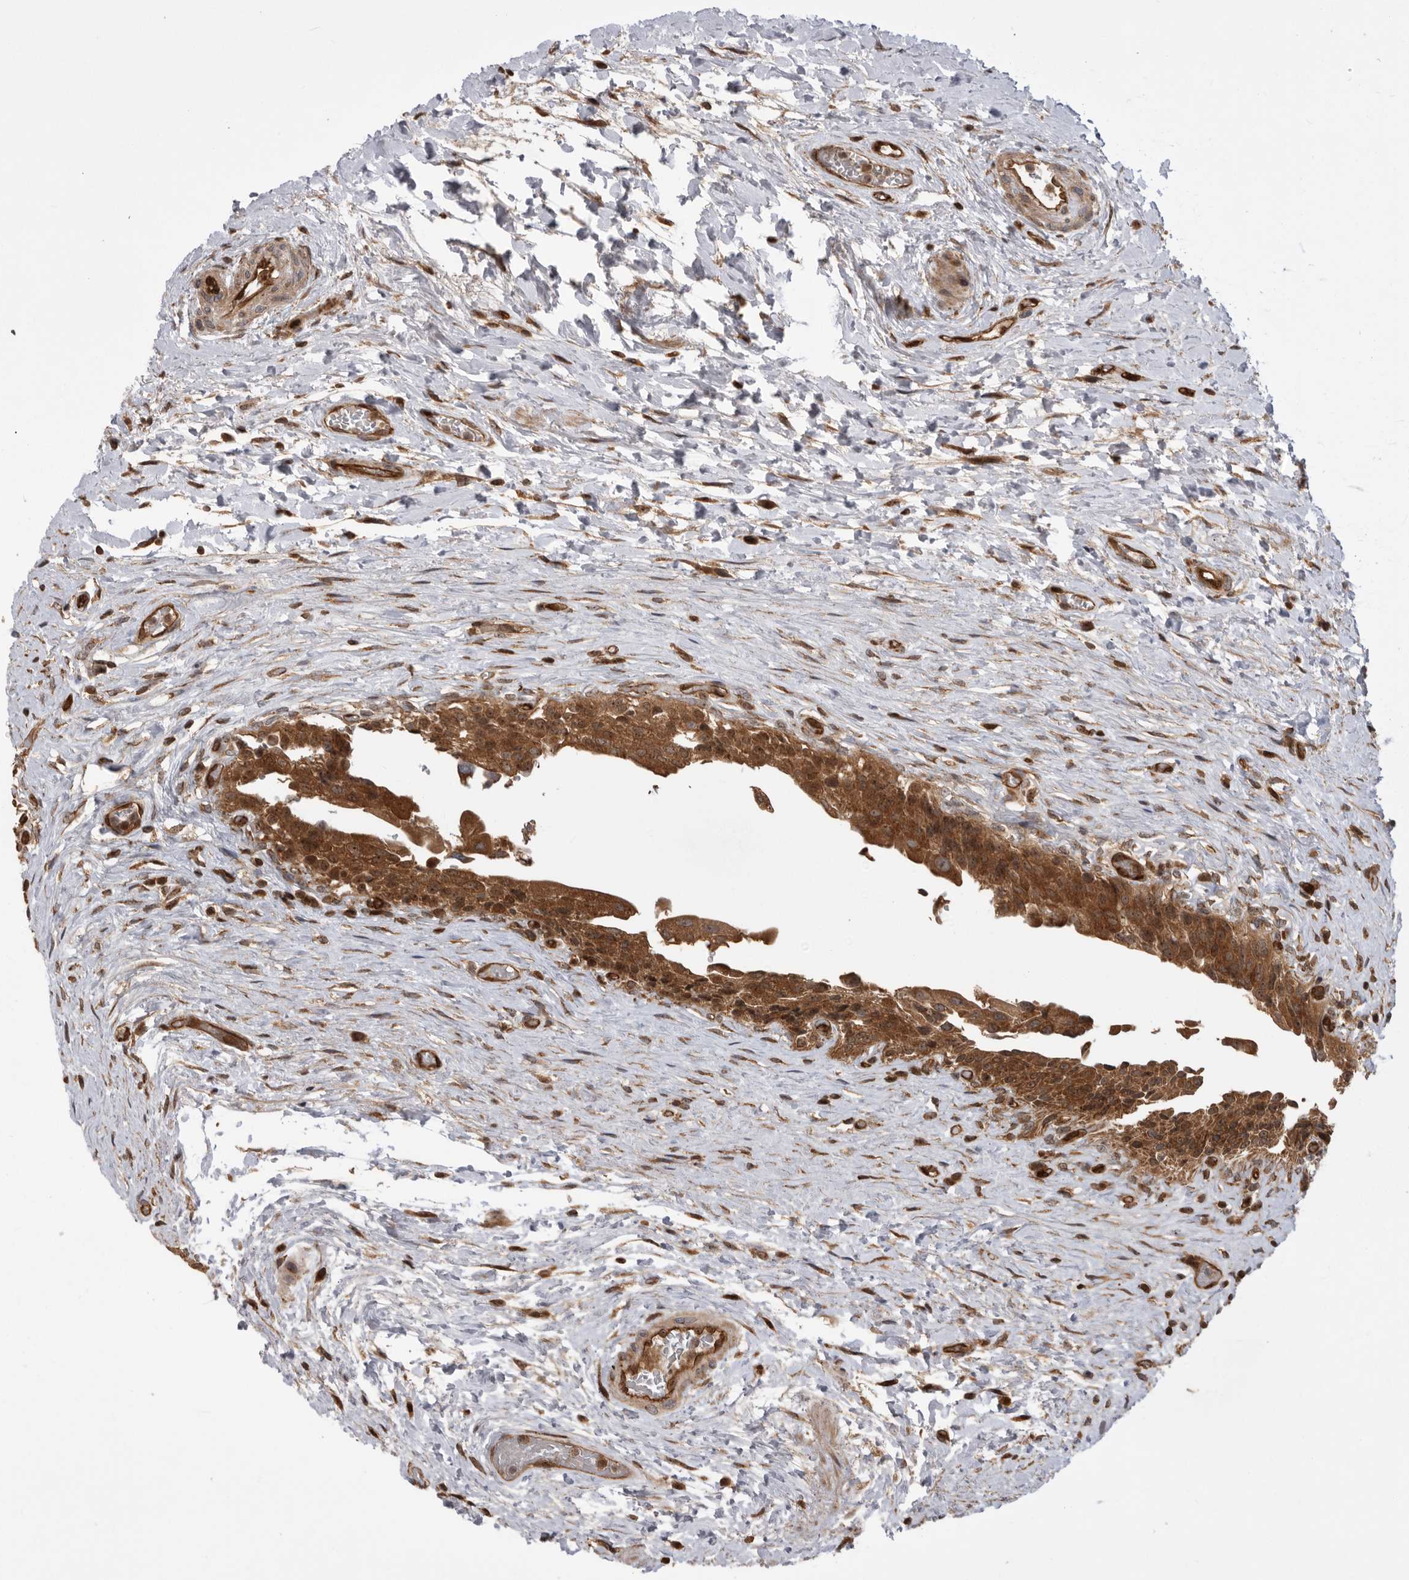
{"staining": {"intensity": "moderate", "quantity": ">75%", "location": "cytoplasmic/membranous,nuclear"}, "tissue": "urinary bladder", "cell_type": "Urothelial cells", "image_type": "normal", "snomed": [{"axis": "morphology", "description": "Normal tissue, NOS"}, {"axis": "topography", "description": "Urinary bladder"}], "caption": "This image shows IHC staining of unremarkable urinary bladder, with medium moderate cytoplasmic/membranous,nuclear staining in about >75% of urothelial cells.", "gene": "DHDDS", "patient": {"sex": "male", "age": 74}}